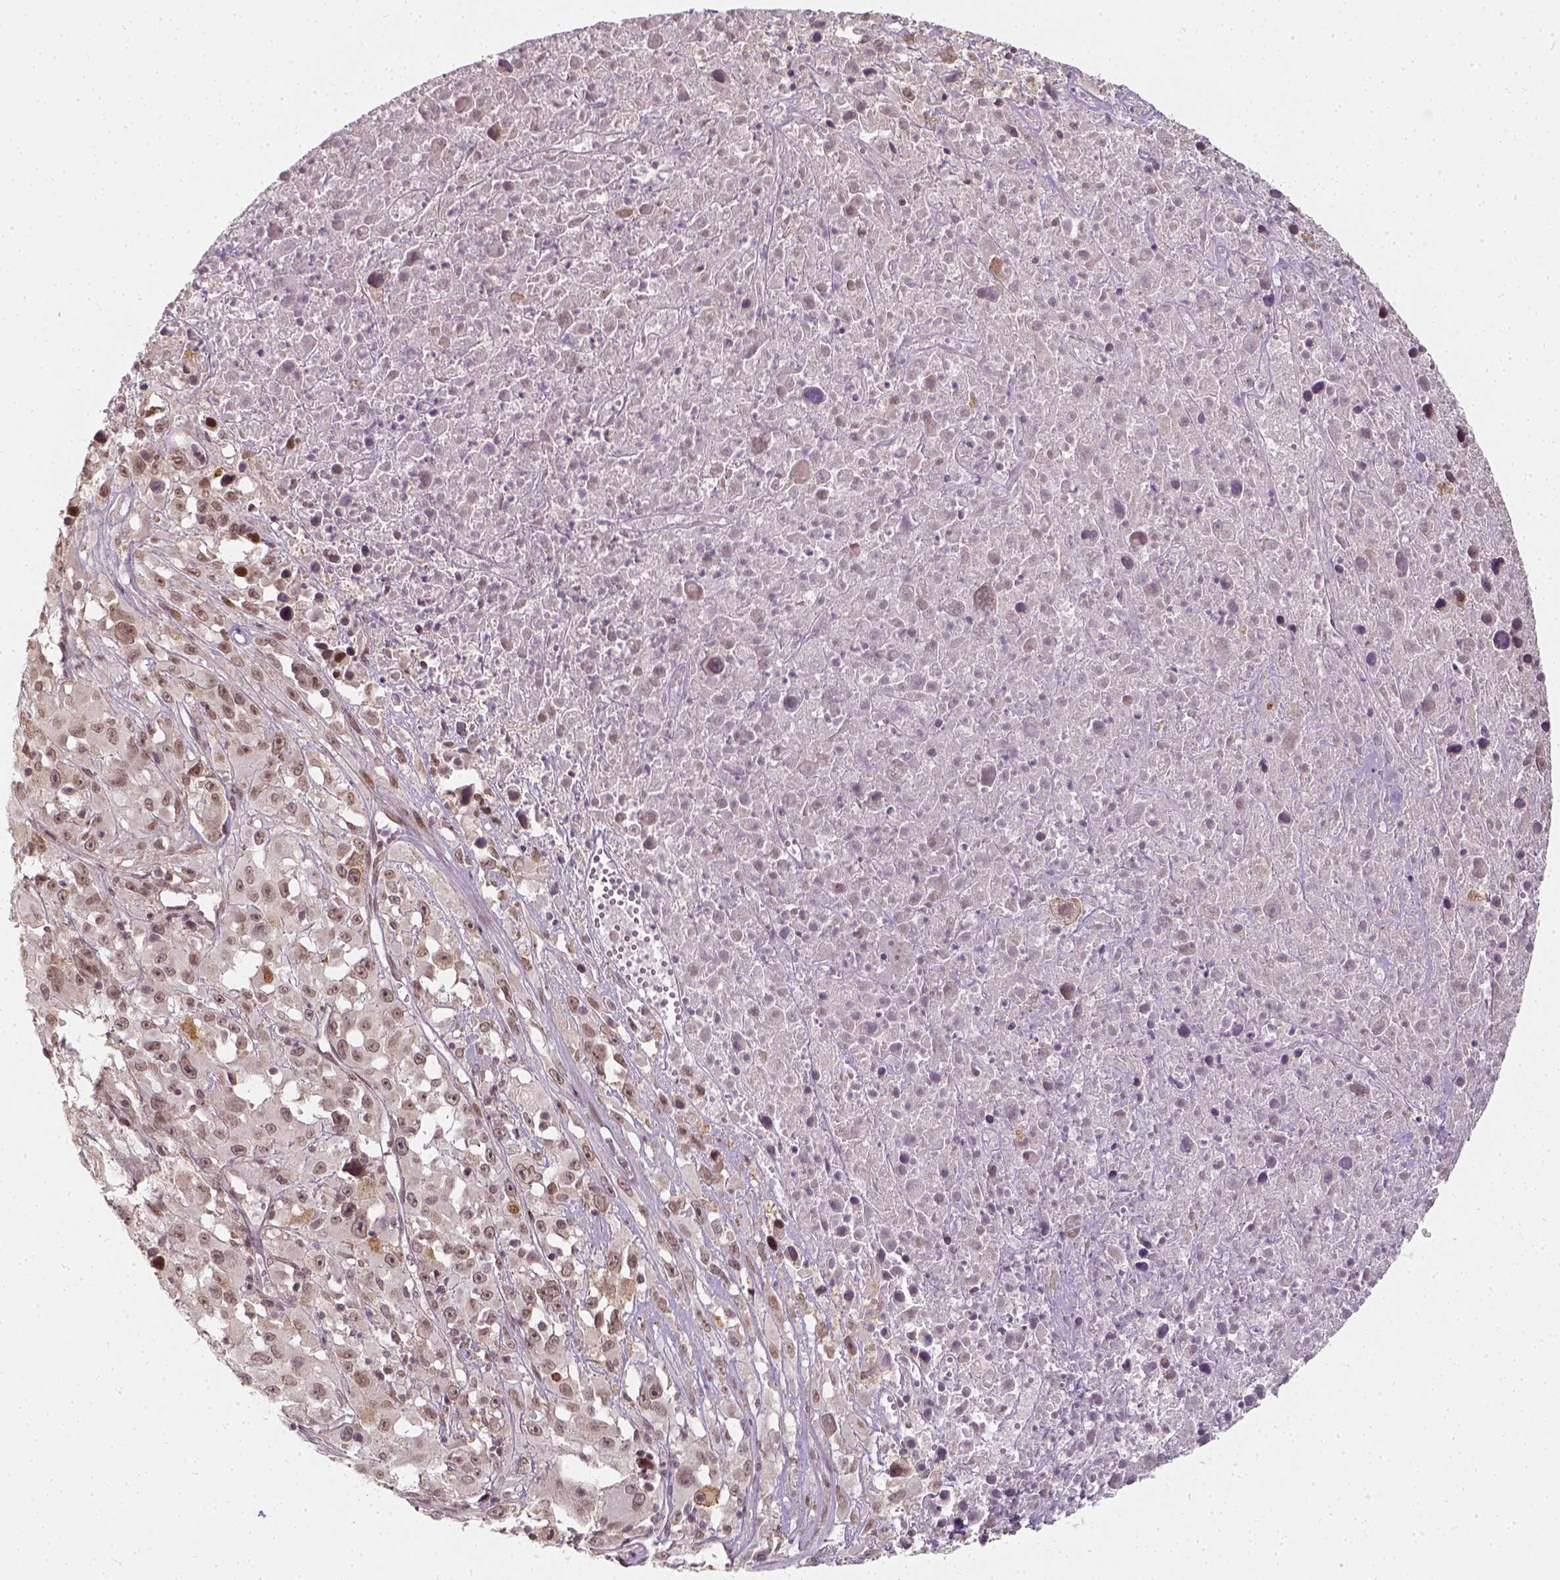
{"staining": {"intensity": "weak", "quantity": ">75%", "location": "nuclear"}, "tissue": "melanoma", "cell_type": "Tumor cells", "image_type": "cancer", "snomed": [{"axis": "morphology", "description": "Malignant melanoma, Metastatic site"}, {"axis": "topography", "description": "Soft tissue"}], "caption": "Weak nuclear protein expression is seen in about >75% of tumor cells in melanoma. Ihc stains the protein of interest in brown and the nuclei are stained blue.", "gene": "ZMAT3", "patient": {"sex": "male", "age": 50}}